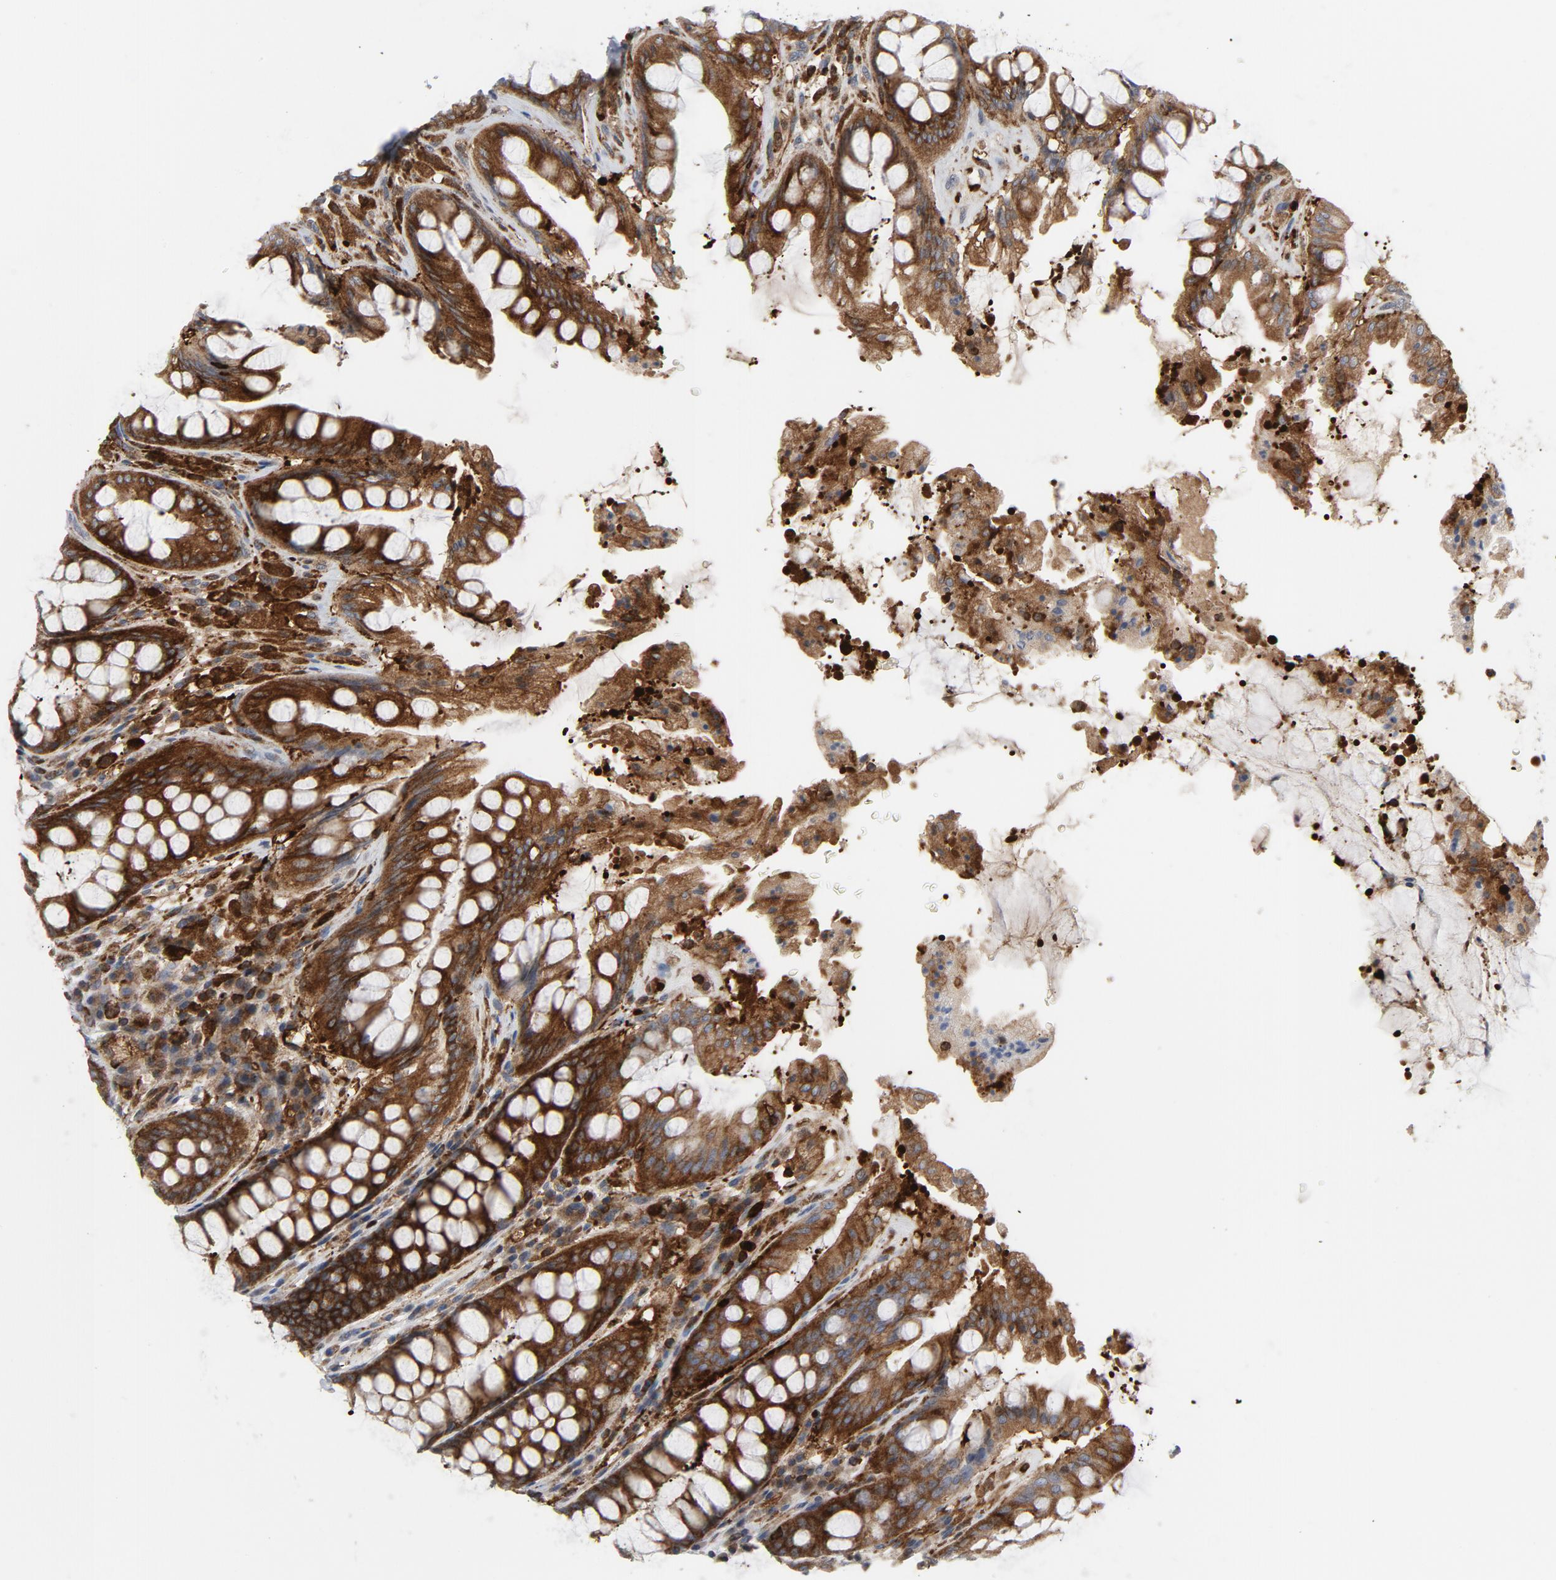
{"staining": {"intensity": "strong", "quantity": ">75%", "location": "cytoplasmic/membranous"}, "tissue": "rectum", "cell_type": "Glandular cells", "image_type": "normal", "snomed": [{"axis": "morphology", "description": "Normal tissue, NOS"}, {"axis": "topography", "description": "Rectum"}], "caption": "Unremarkable rectum displays strong cytoplasmic/membranous staining in approximately >75% of glandular cells.", "gene": "YES1", "patient": {"sex": "female", "age": 46}}